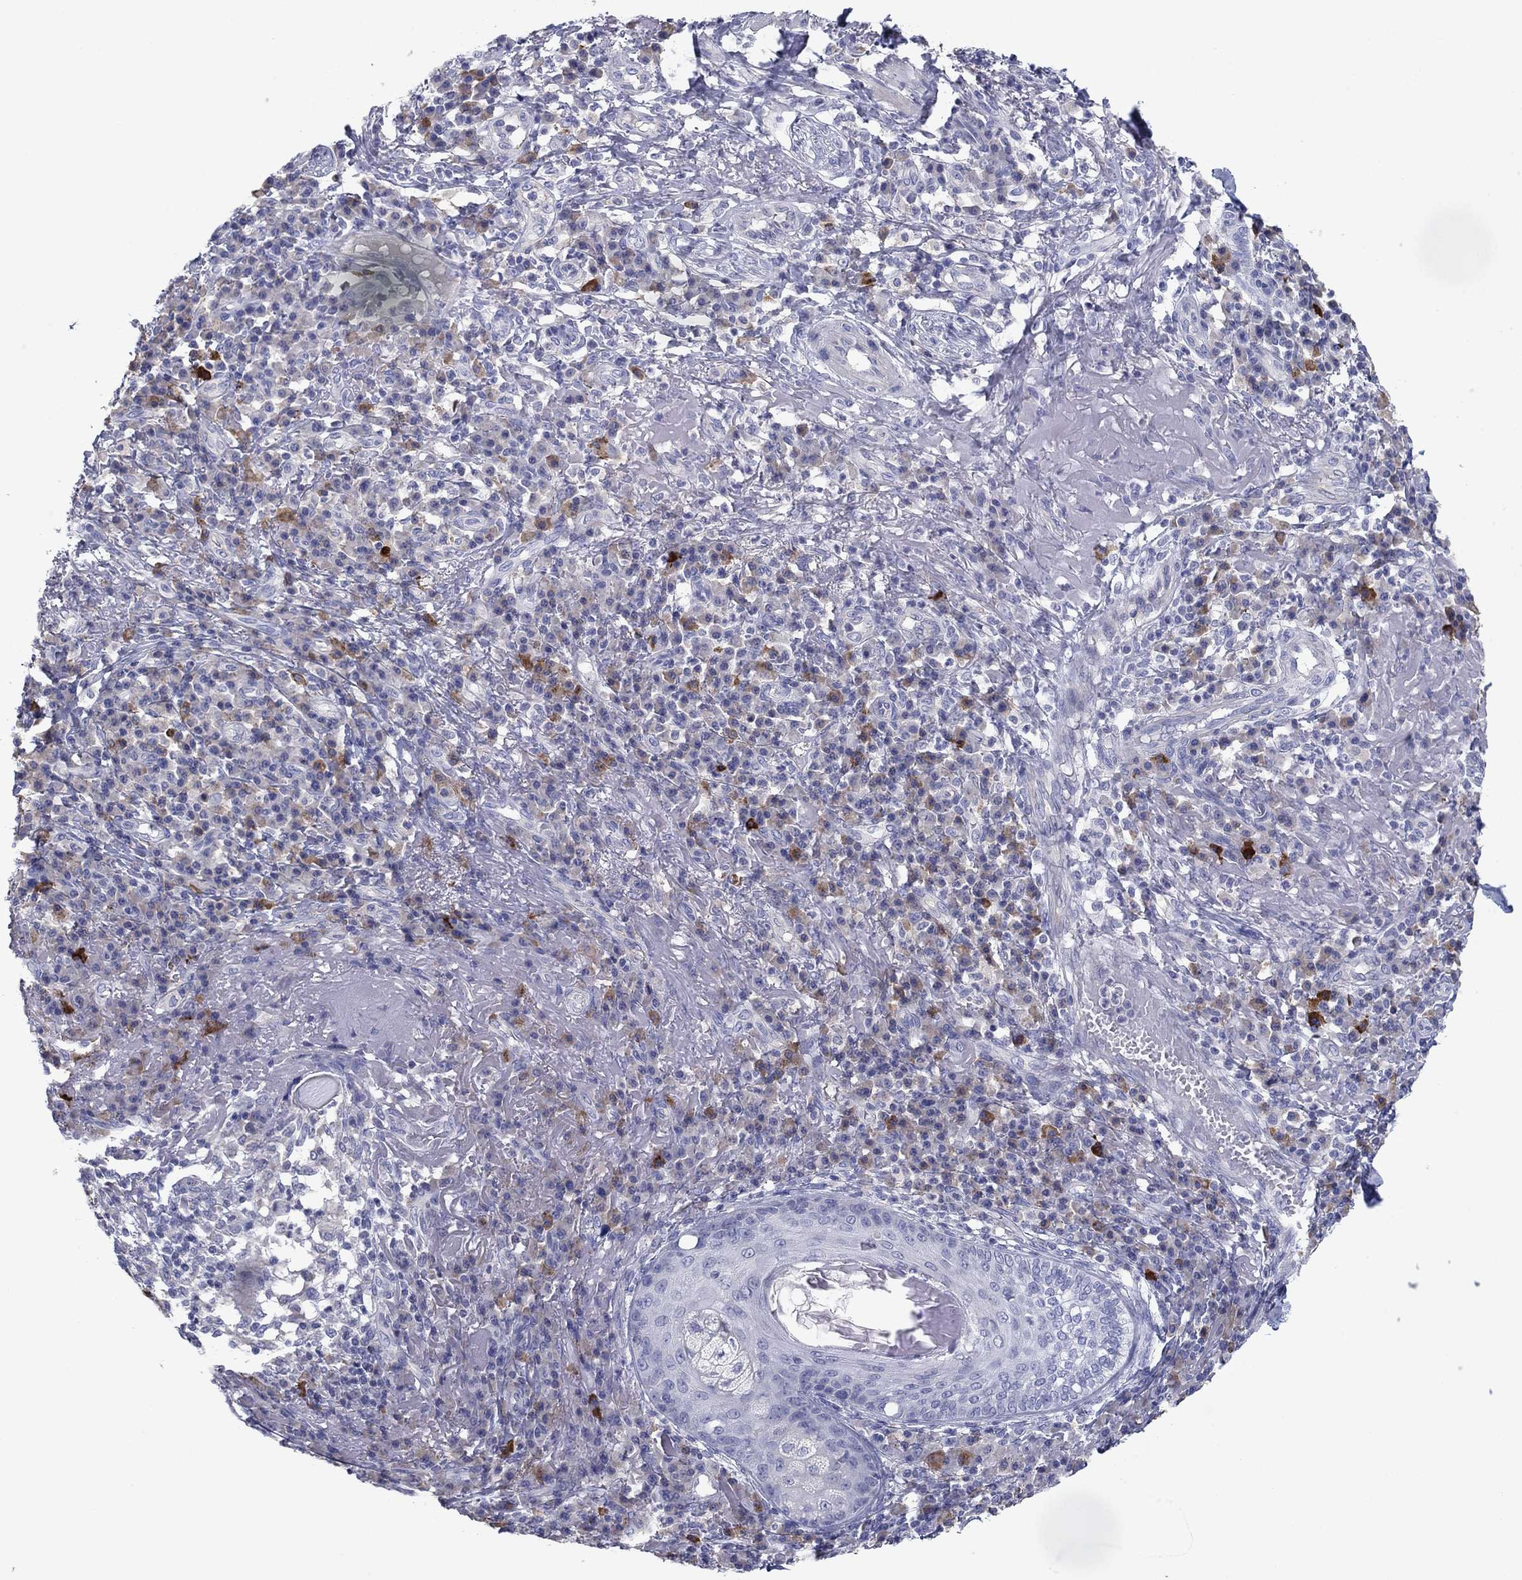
{"staining": {"intensity": "negative", "quantity": "none", "location": "none"}, "tissue": "skin cancer", "cell_type": "Tumor cells", "image_type": "cancer", "snomed": [{"axis": "morphology", "description": "Squamous cell carcinoma, NOS"}, {"axis": "topography", "description": "Skin"}], "caption": "This is an IHC image of skin squamous cell carcinoma. There is no staining in tumor cells.", "gene": "GRK7", "patient": {"sex": "male", "age": 92}}